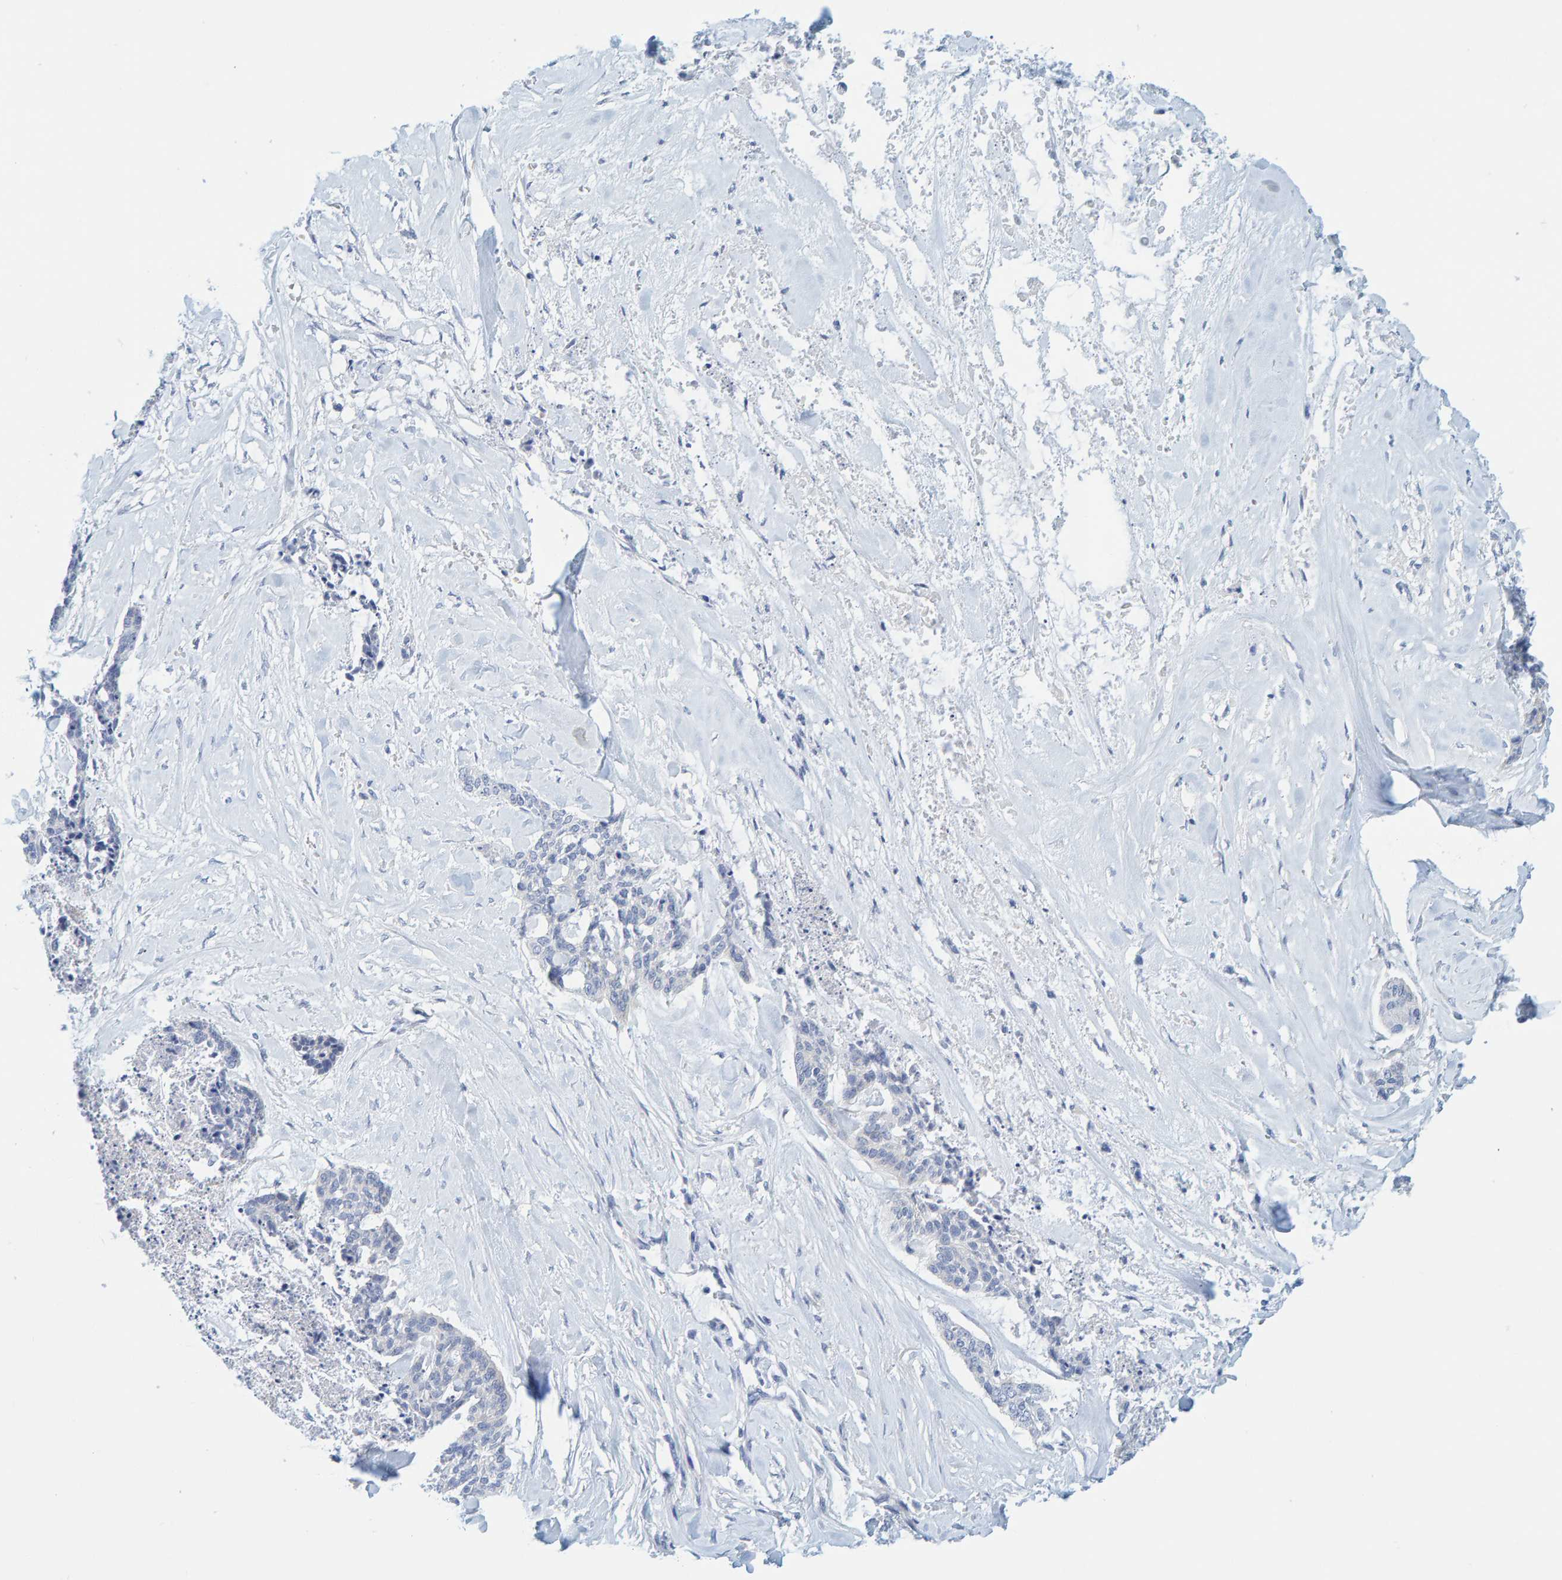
{"staining": {"intensity": "negative", "quantity": "none", "location": "none"}, "tissue": "skin cancer", "cell_type": "Tumor cells", "image_type": "cancer", "snomed": [{"axis": "morphology", "description": "Basal cell carcinoma"}, {"axis": "topography", "description": "Skin"}], "caption": "The micrograph reveals no significant expression in tumor cells of basal cell carcinoma (skin).", "gene": "KLHL11", "patient": {"sex": "female", "age": 64}}